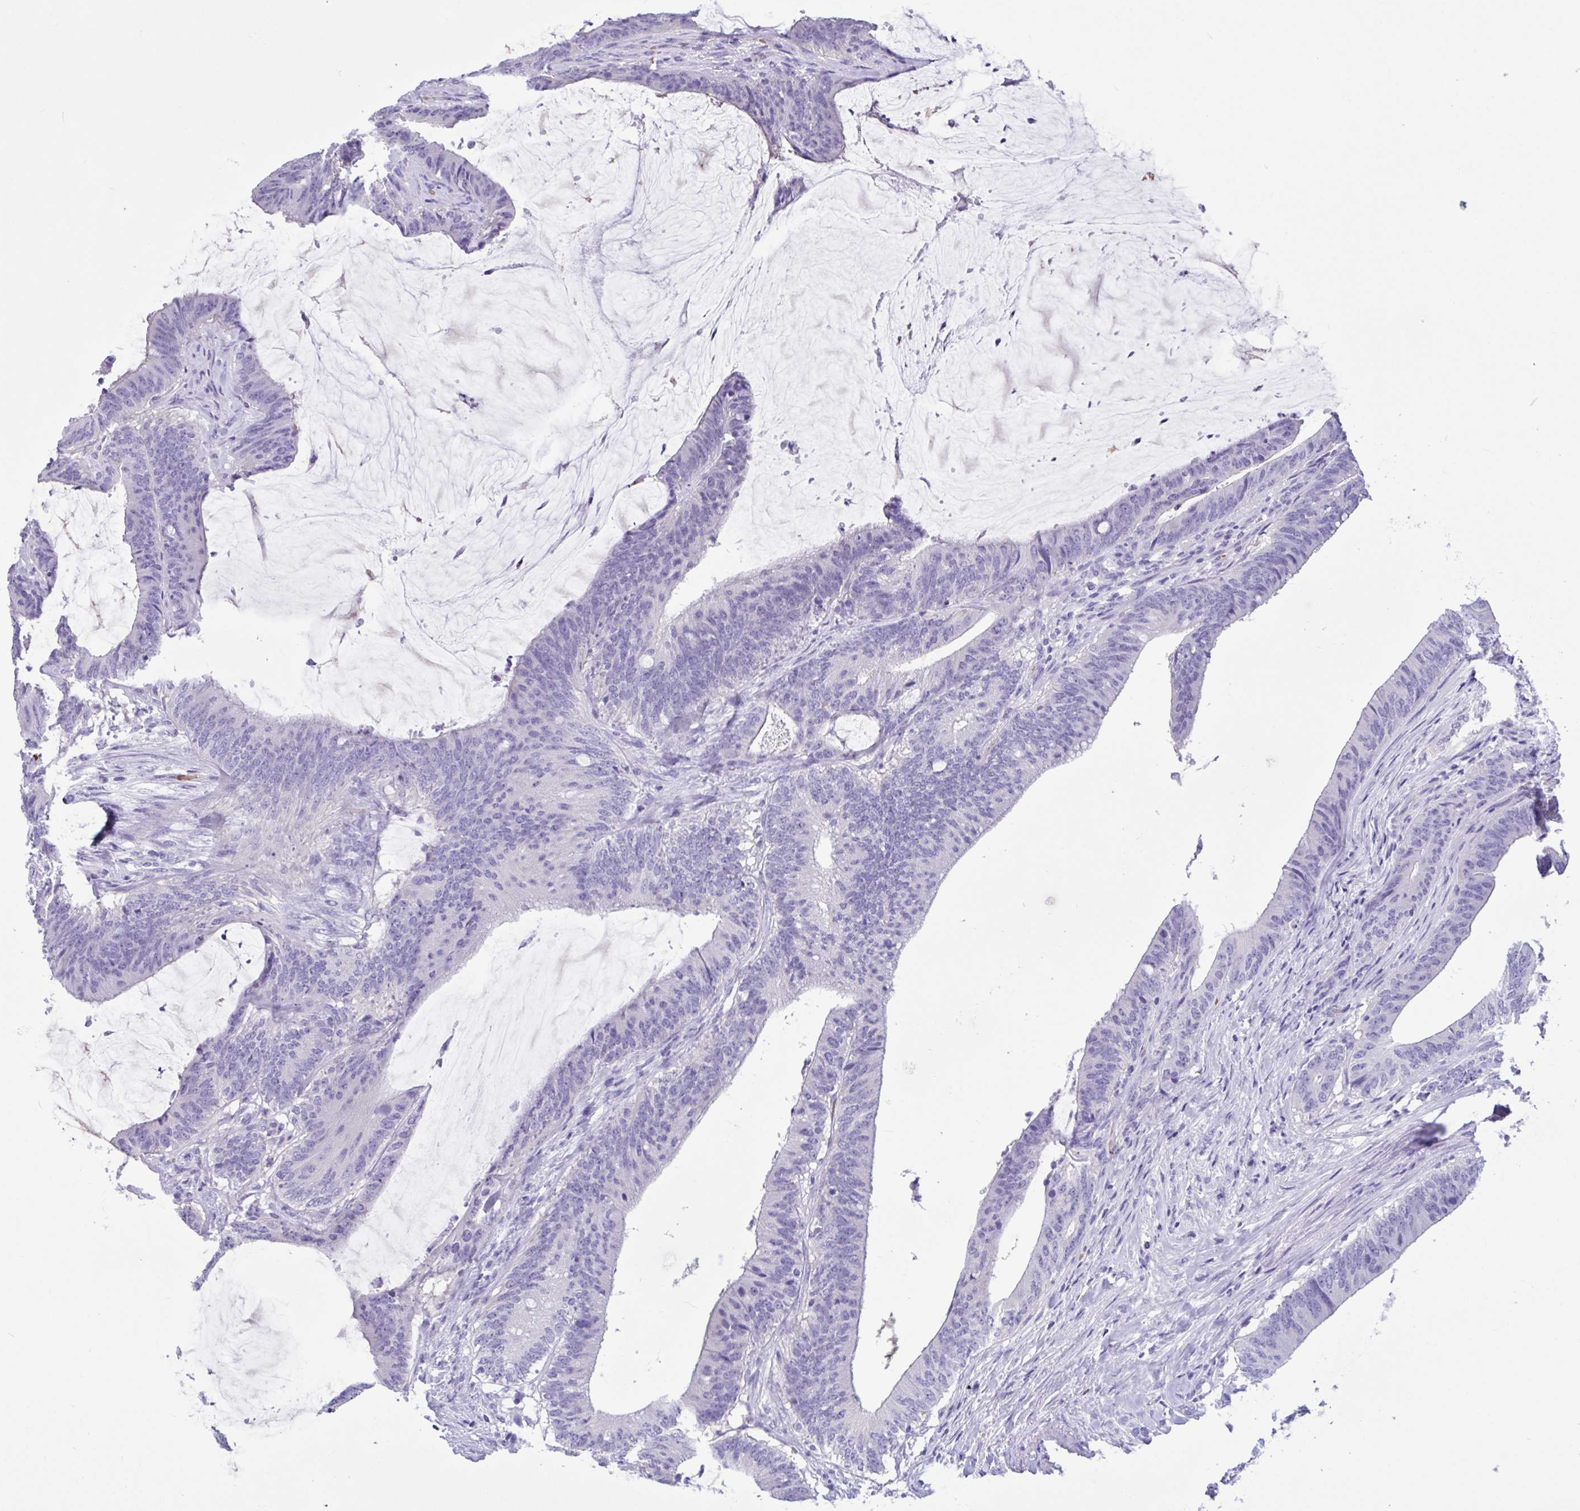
{"staining": {"intensity": "negative", "quantity": "none", "location": "none"}, "tissue": "colorectal cancer", "cell_type": "Tumor cells", "image_type": "cancer", "snomed": [{"axis": "morphology", "description": "Adenocarcinoma, NOS"}, {"axis": "topography", "description": "Colon"}], "caption": "Colorectal cancer (adenocarcinoma) stained for a protein using immunohistochemistry shows no positivity tumor cells.", "gene": "TMEM79", "patient": {"sex": "female", "age": 43}}